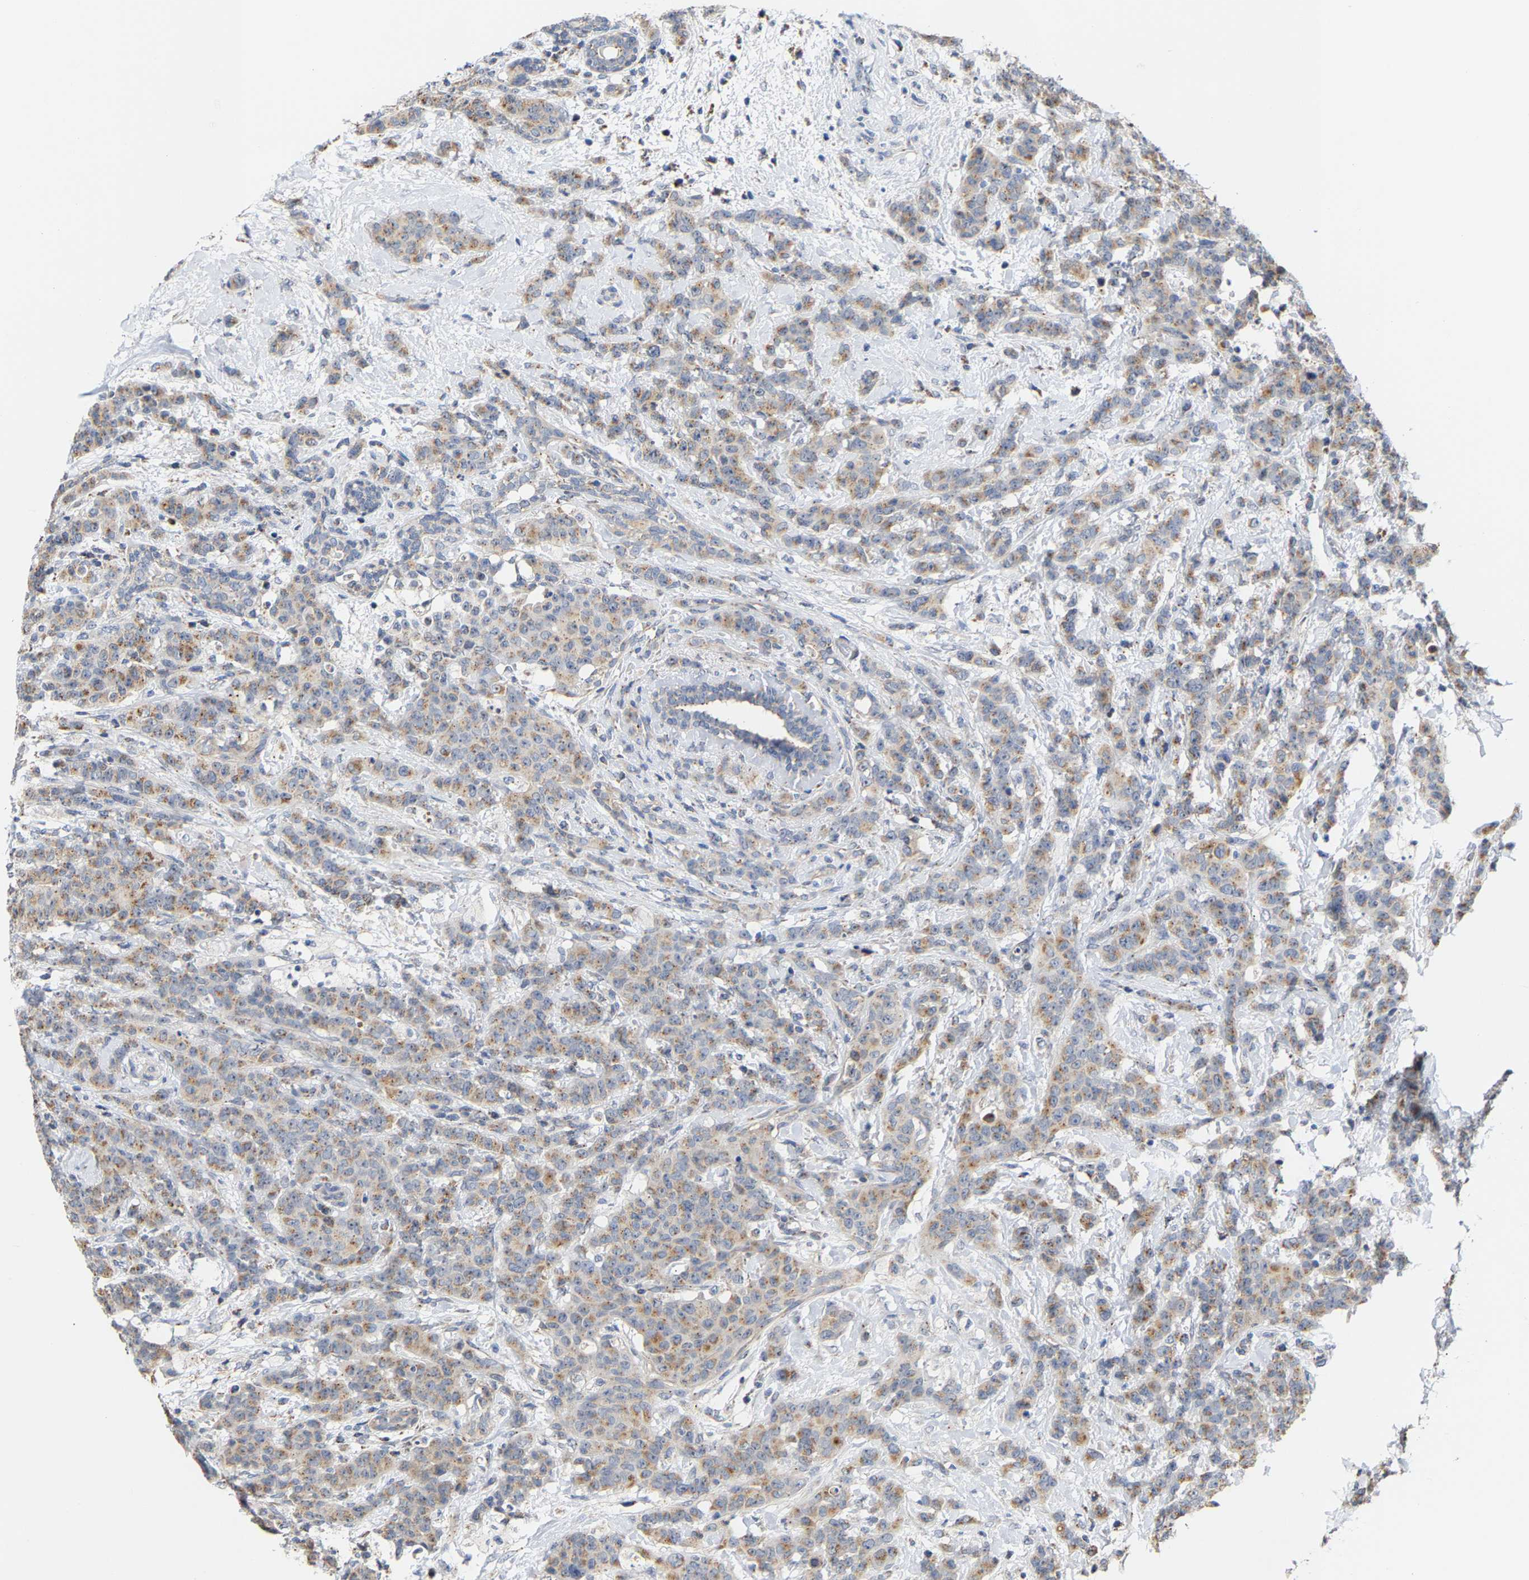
{"staining": {"intensity": "weak", "quantity": ">75%", "location": "cytoplasmic/membranous"}, "tissue": "breast cancer", "cell_type": "Tumor cells", "image_type": "cancer", "snomed": [{"axis": "morphology", "description": "Normal tissue, NOS"}, {"axis": "morphology", "description": "Duct carcinoma"}, {"axis": "topography", "description": "Breast"}], "caption": "A low amount of weak cytoplasmic/membranous expression is identified in about >75% of tumor cells in breast cancer tissue. Using DAB (brown) and hematoxylin (blue) stains, captured at high magnification using brightfield microscopy.", "gene": "PCNT", "patient": {"sex": "female", "age": 40}}